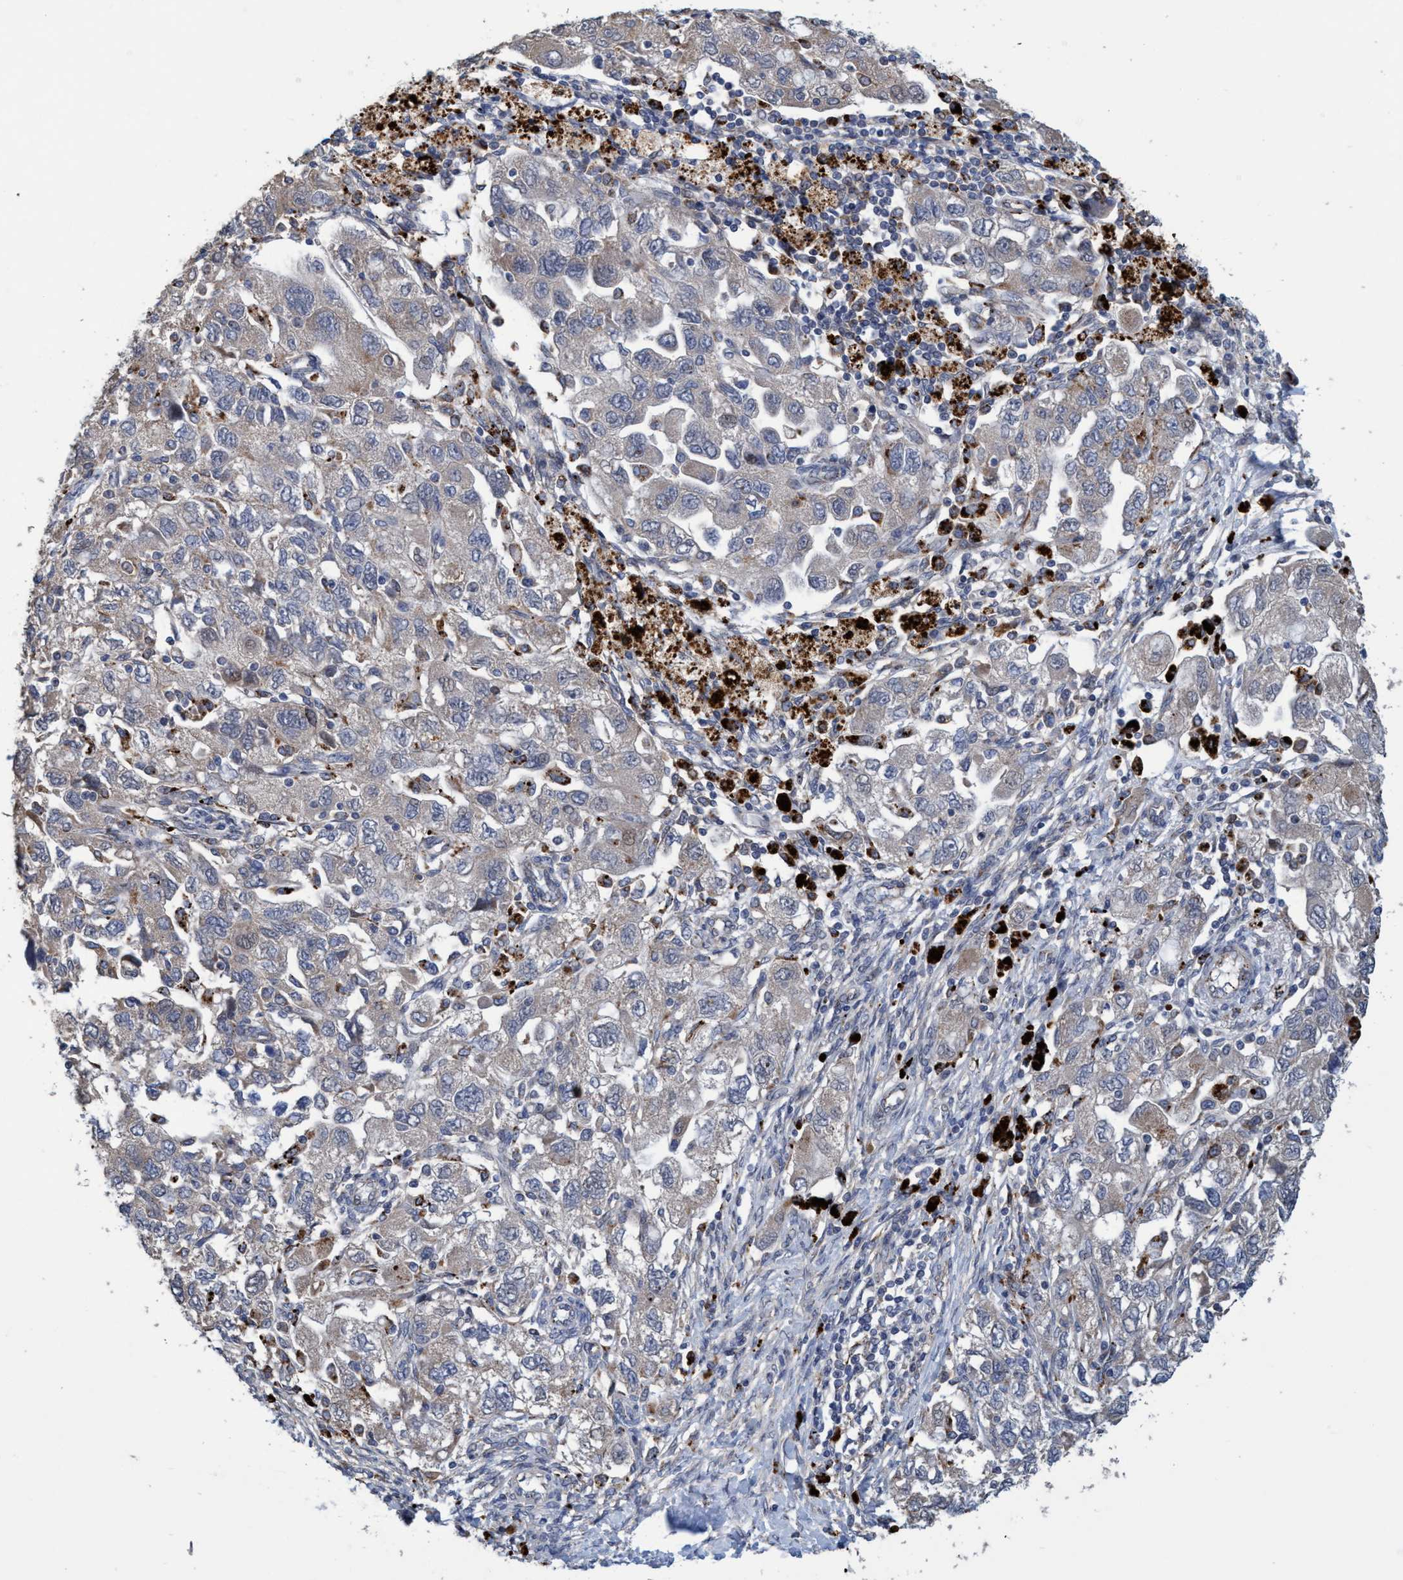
{"staining": {"intensity": "weak", "quantity": "<25%", "location": "cytoplasmic/membranous"}, "tissue": "ovarian cancer", "cell_type": "Tumor cells", "image_type": "cancer", "snomed": [{"axis": "morphology", "description": "Carcinoma, NOS"}, {"axis": "morphology", "description": "Cystadenocarcinoma, serous, NOS"}, {"axis": "topography", "description": "Ovary"}], "caption": "IHC image of human carcinoma (ovarian) stained for a protein (brown), which reveals no staining in tumor cells. Brightfield microscopy of immunohistochemistry (IHC) stained with DAB (brown) and hematoxylin (blue), captured at high magnification.", "gene": "BBS9", "patient": {"sex": "female", "age": 69}}